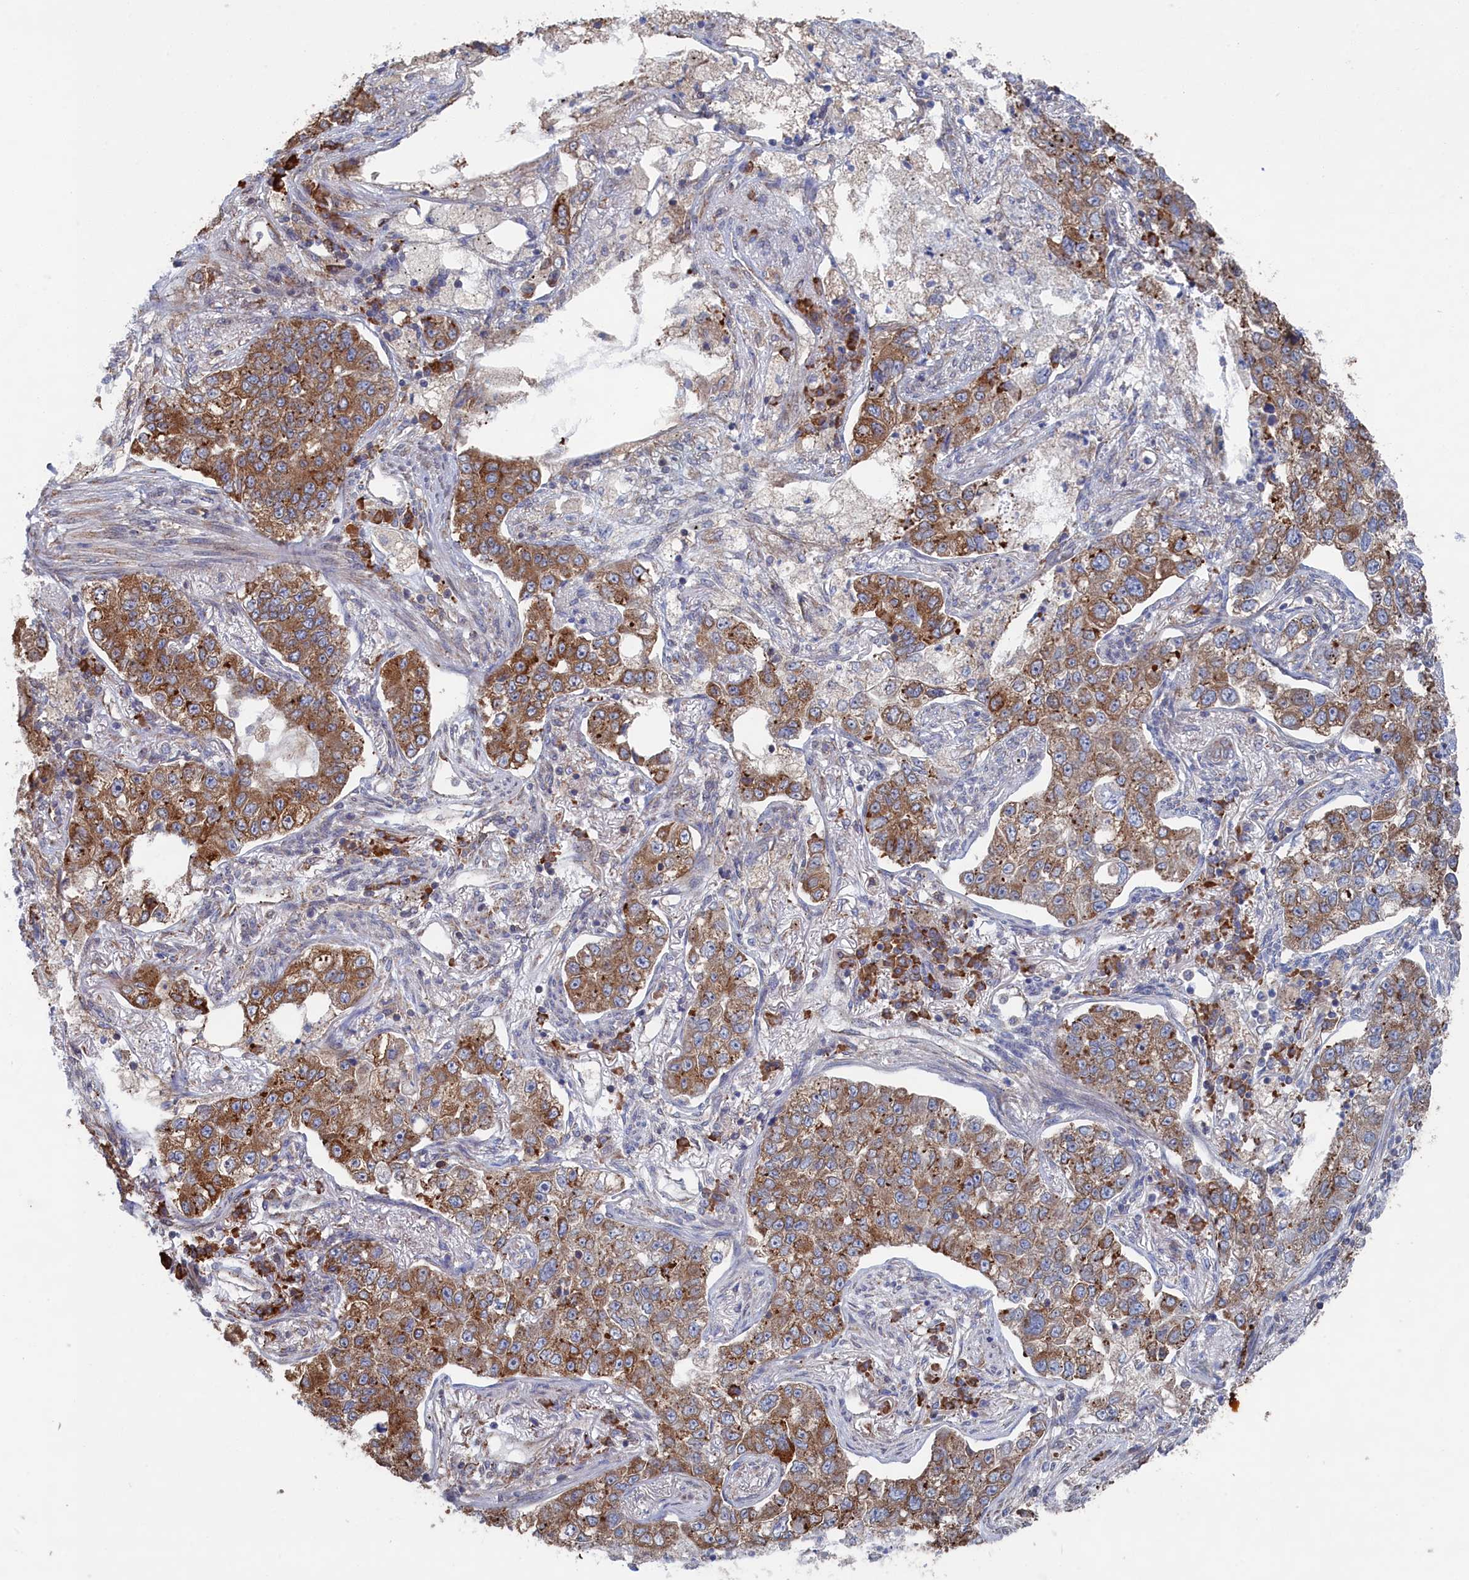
{"staining": {"intensity": "moderate", "quantity": ">75%", "location": "cytoplasmic/membranous"}, "tissue": "lung cancer", "cell_type": "Tumor cells", "image_type": "cancer", "snomed": [{"axis": "morphology", "description": "Adenocarcinoma, NOS"}, {"axis": "topography", "description": "Lung"}], "caption": "Immunohistochemistry photomicrograph of neoplastic tissue: human adenocarcinoma (lung) stained using IHC exhibits medium levels of moderate protein expression localized specifically in the cytoplasmic/membranous of tumor cells, appearing as a cytoplasmic/membranous brown color.", "gene": "BPIFB6", "patient": {"sex": "male", "age": 49}}